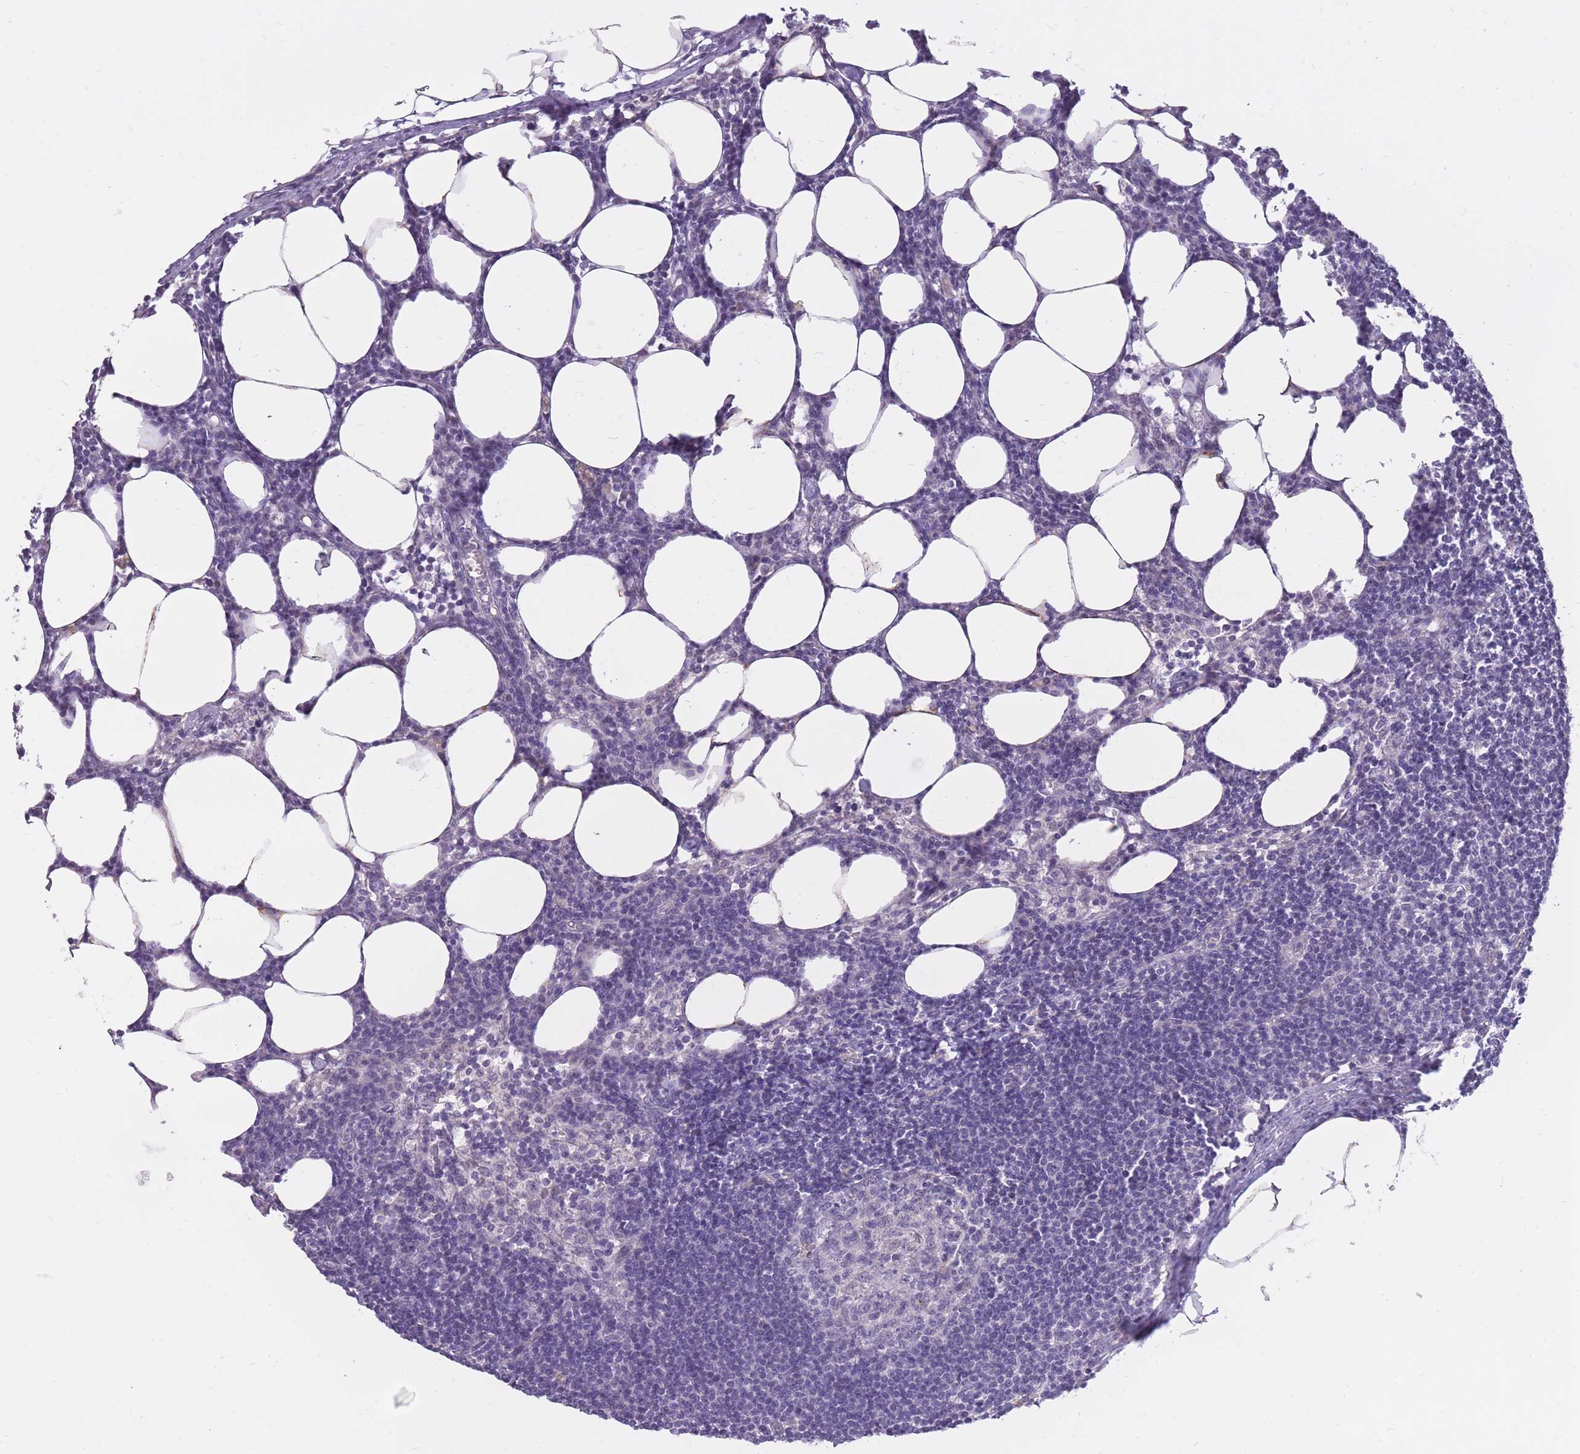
{"staining": {"intensity": "negative", "quantity": "none", "location": "none"}, "tissue": "lymph node", "cell_type": "Germinal center cells", "image_type": "normal", "snomed": [{"axis": "morphology", "description": "Normal tissue, NOS"}, {"axis": "topography", "description": "Lymph node"}], "caption": "The image displays no significant staining in germinal center cells of lymph node.", "gene": "RNF170", "patient": {"sex": "female", "age": 30}}